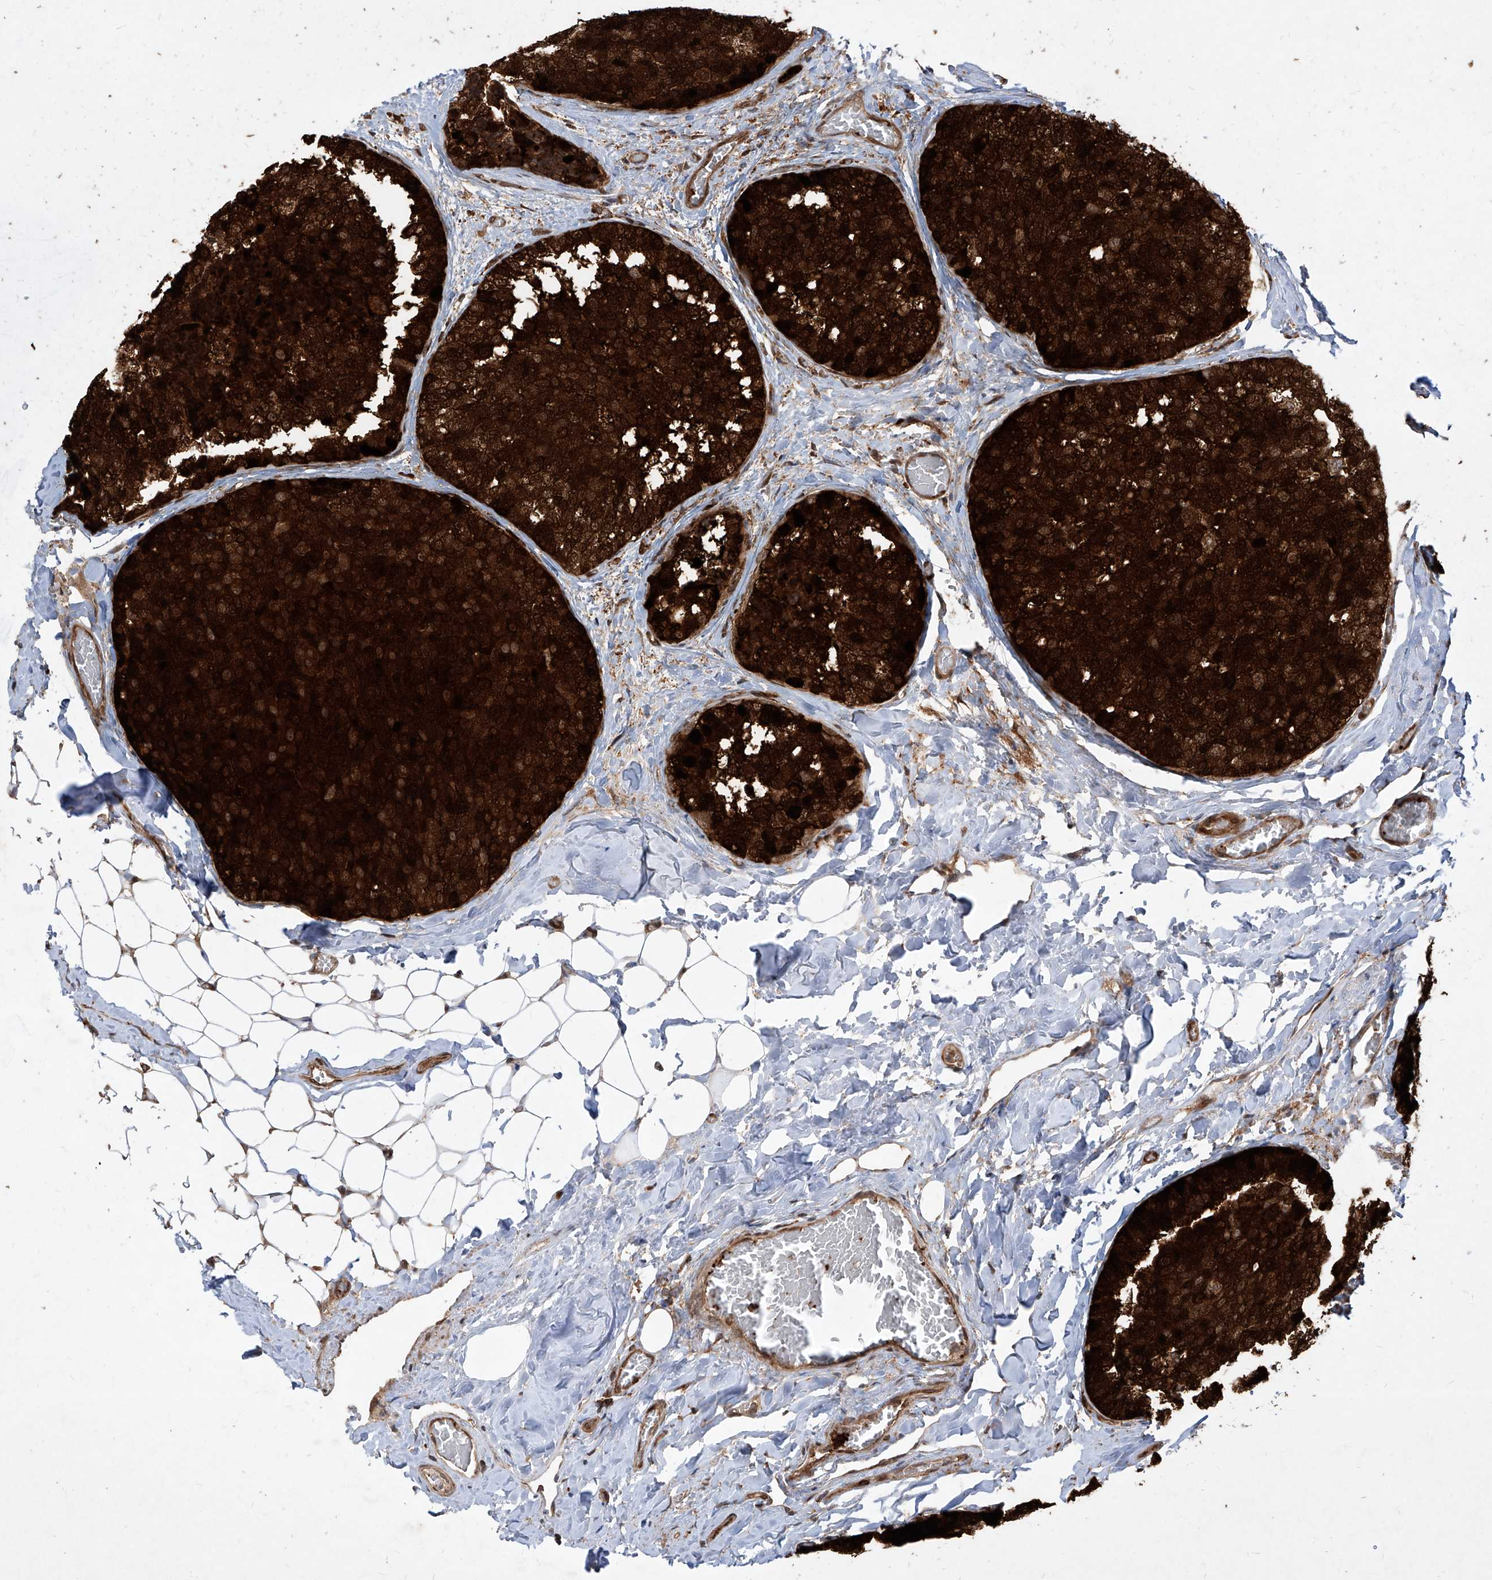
{"staining": {"intensity": "strong", "quantity": ">75%", "location": "cytoplasmic/membranous,nuclear"}, "tissue": "breast cancer", "cell_type": "Tumor cells", "image_type": "cancer", "snomed": [{"axis": "morphology", "description": "Normal tissue, NOS"}, {"axis": "morphology", "description": "Duct carcinoma"}, {"axis": "topography", "description": "Breast"}], "caption": "Immunohistochemical staining of human infiltrating ductal carcinoma (breast) reveals strong cytoplasmic/membranous and nuclear protein staining in approximately >75% of tumor cells.", "gene": "MAGED2", "patient": {"sex": "female", "age": 43}}